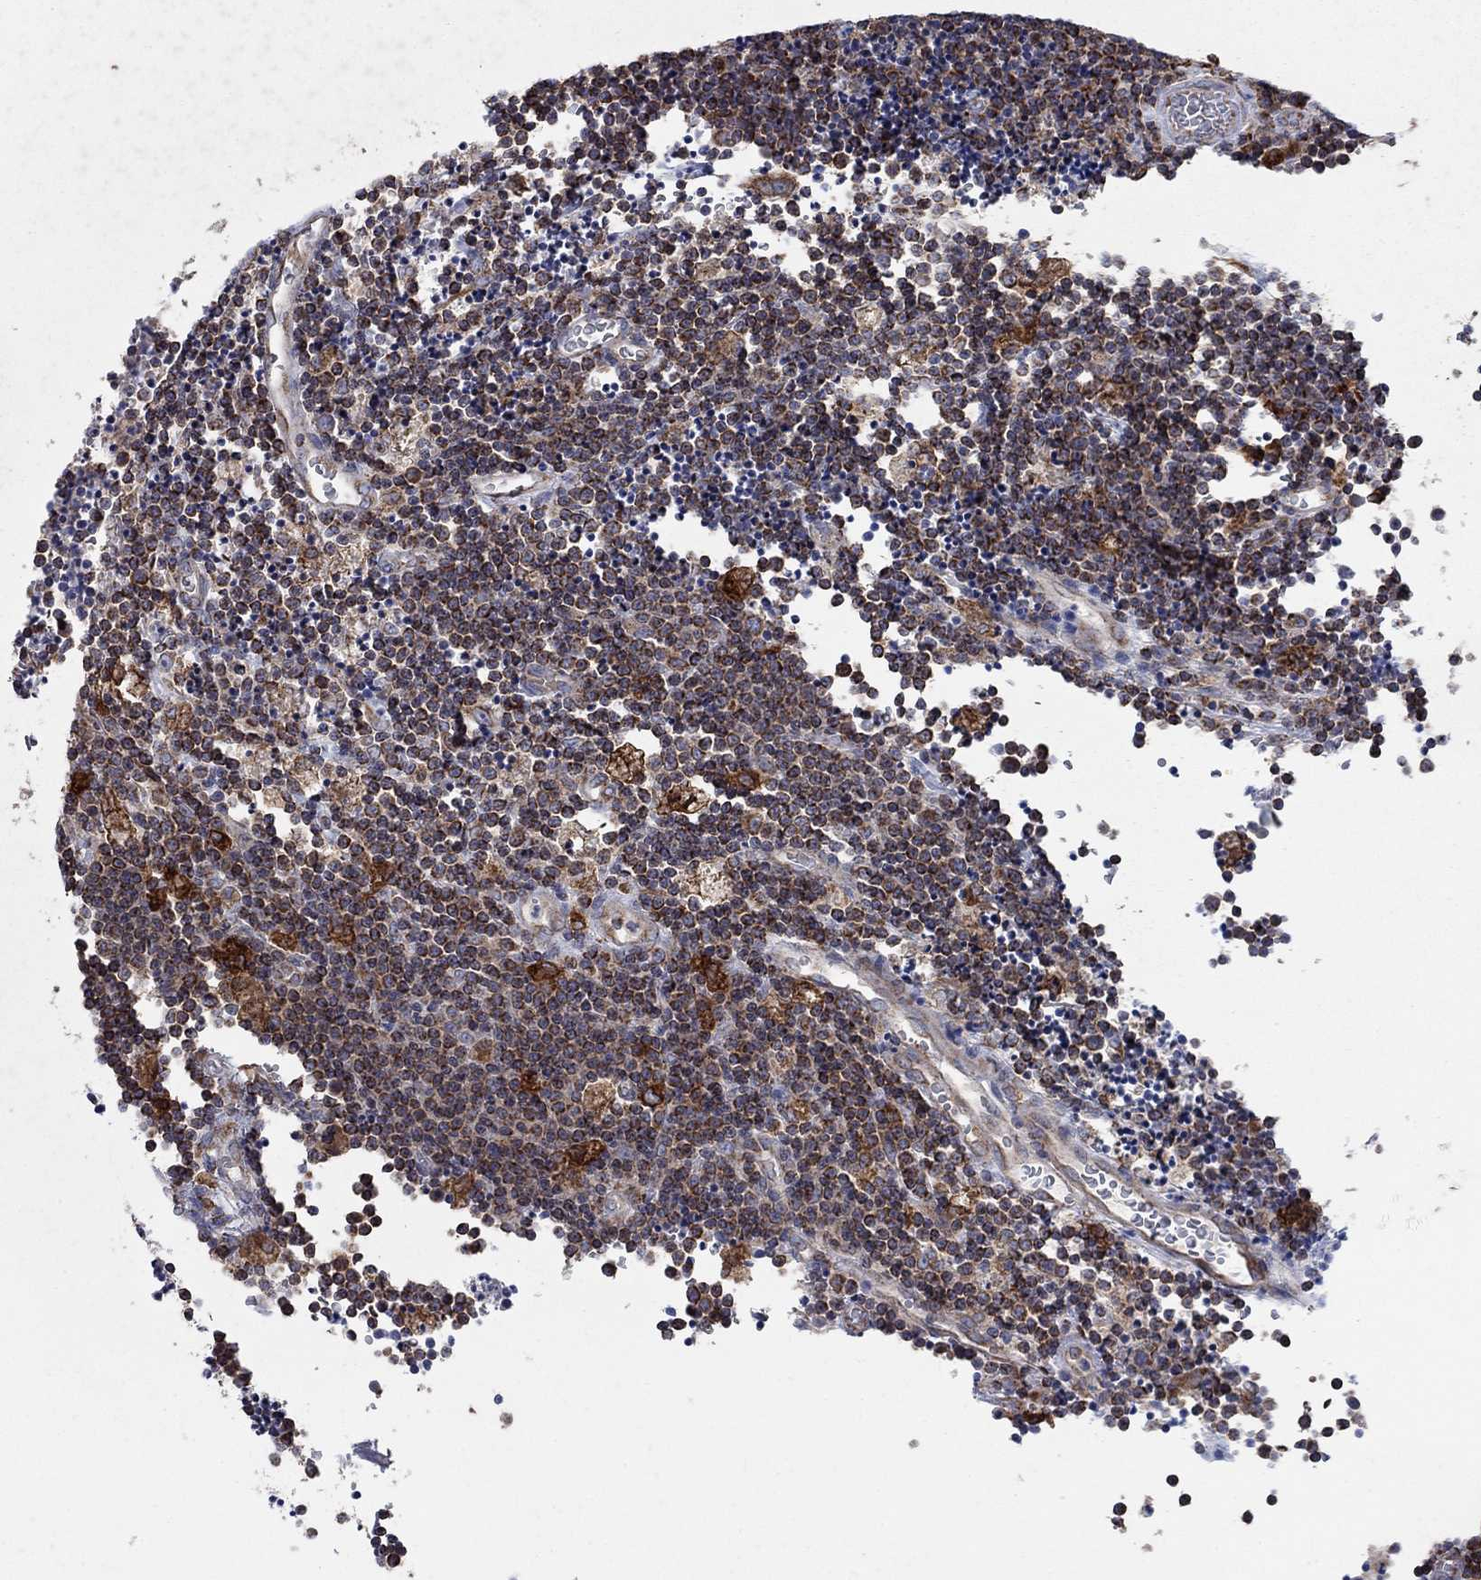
{"staining": {"intensity": "moderate", "quantity": ">75%", "location": "cytoplasmic/membranous"}, "tissue": "lymphoma", "cell_type": "Tumor cells", "image_type": "cancer", "snomed": [{"axis": "morphology", "description": "Malignant lymphoma, non-Hodgkin's type, Low grade"}, {"axis": "topography", "description": "Brain"}], "caption": "A high-resolution micrograph shows immunohistochemistry (IHC) staining of lymphoma, which exhibits moderate cytoplasmic/membranous positivity in approximately >75% of tumor cells.", "gene": "NCEH1", "patient": {"sex": "female", "age": 66}}